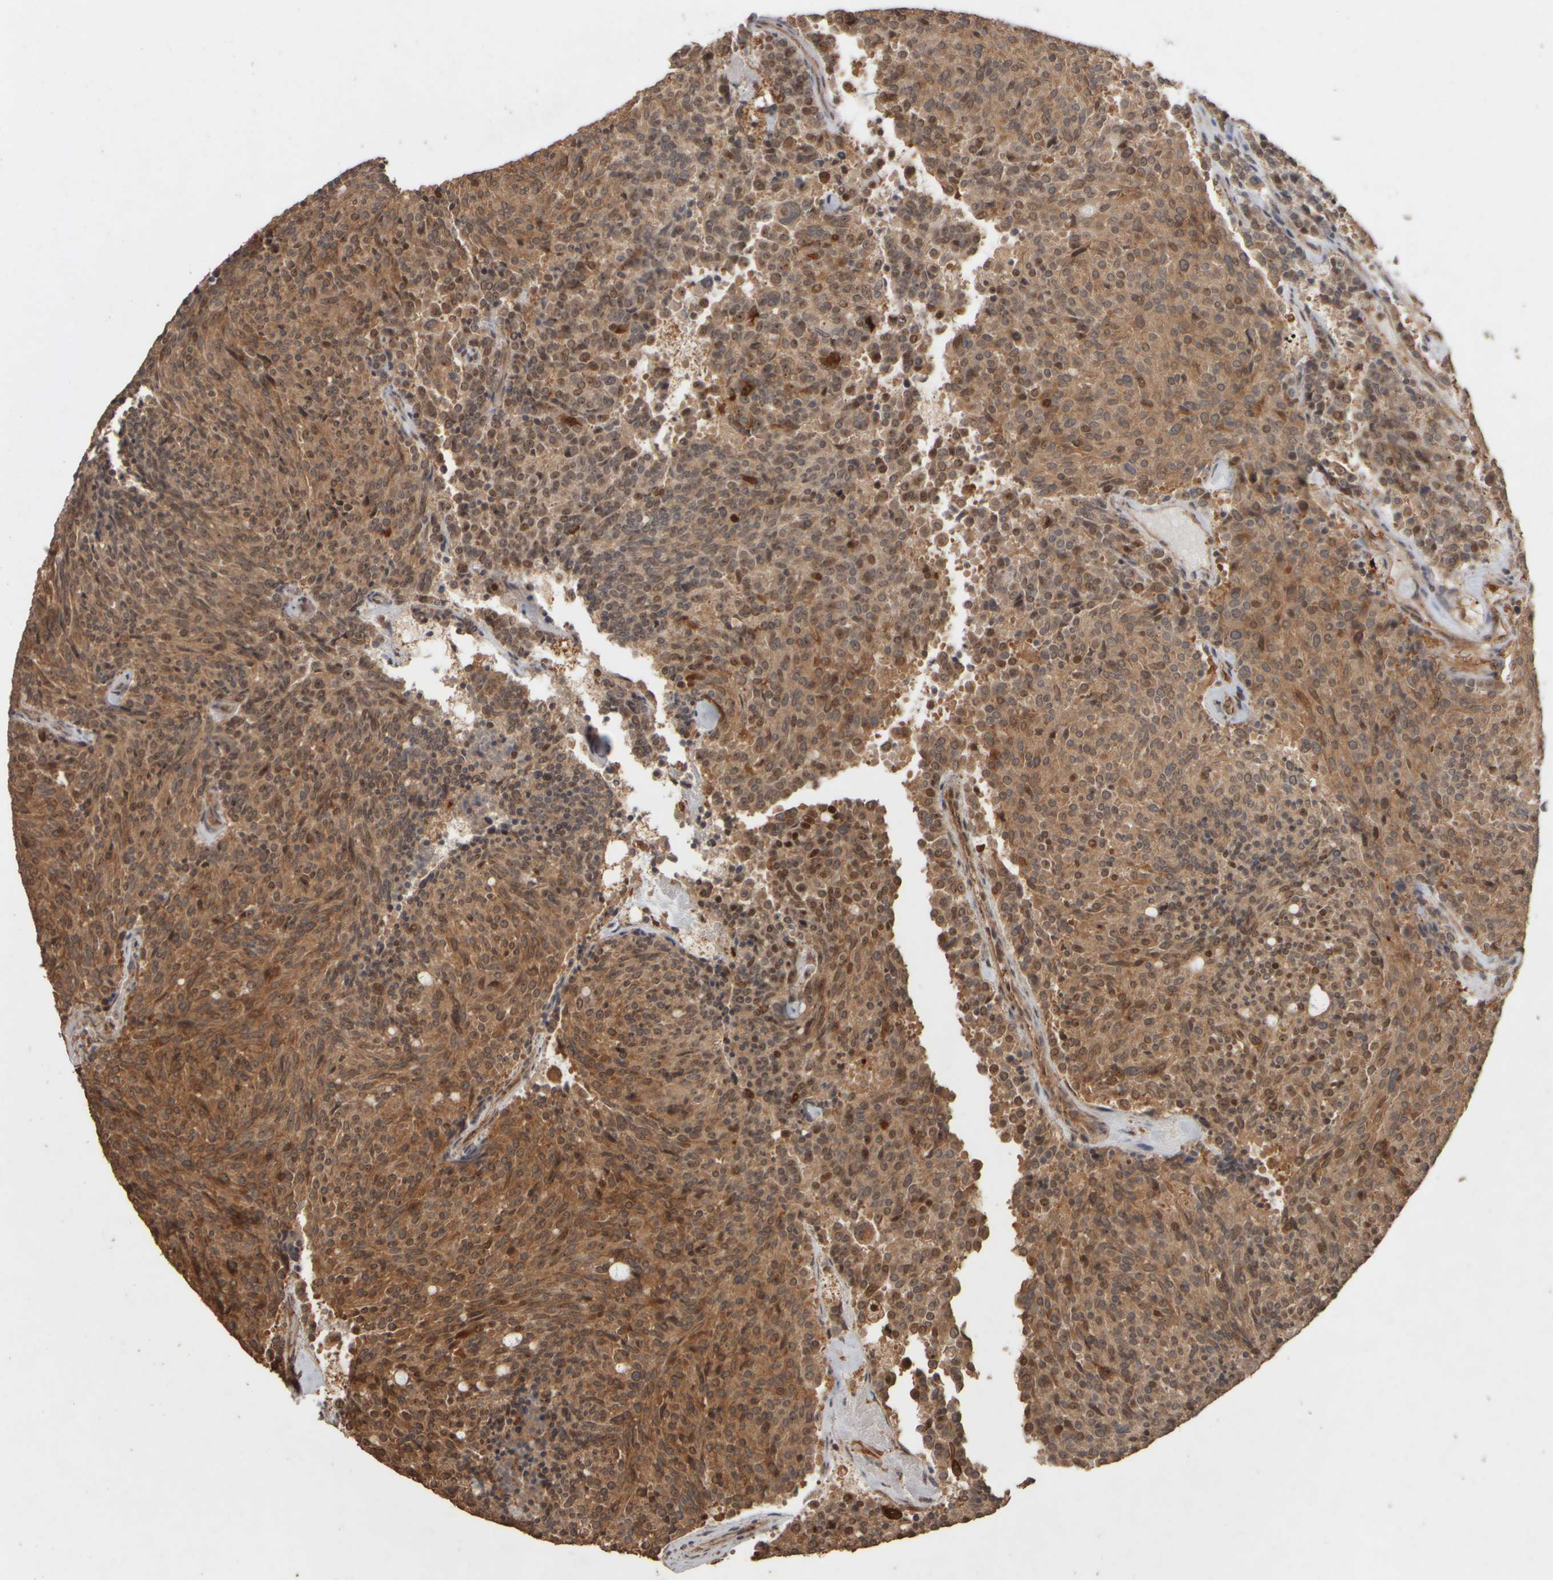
{"staining": {"intensity": "moderate", "quantity": ">75%", "location": "cytoplasmic/membranous,nuclear"}, "tissue": "carcinoid", "cell_type": "Tumor cells", "image_type": "cancer", "snomed": [{"axis": "morphology", "description": "Carcinoid, malignant, NOS"}, {"axis": "topography", "description": "Pancreas"}], "caption": "Carcinoid tissue shows moderate cytoplasmic/membranous and nuclear expression in approximately >75% of tumor cells, visualized by immunohistochemistry. Ihc stains the protein in brown and the nuclei are stained blue.", "gene": "SPHK1", "patient": {"sex": "female", "age": 54}}